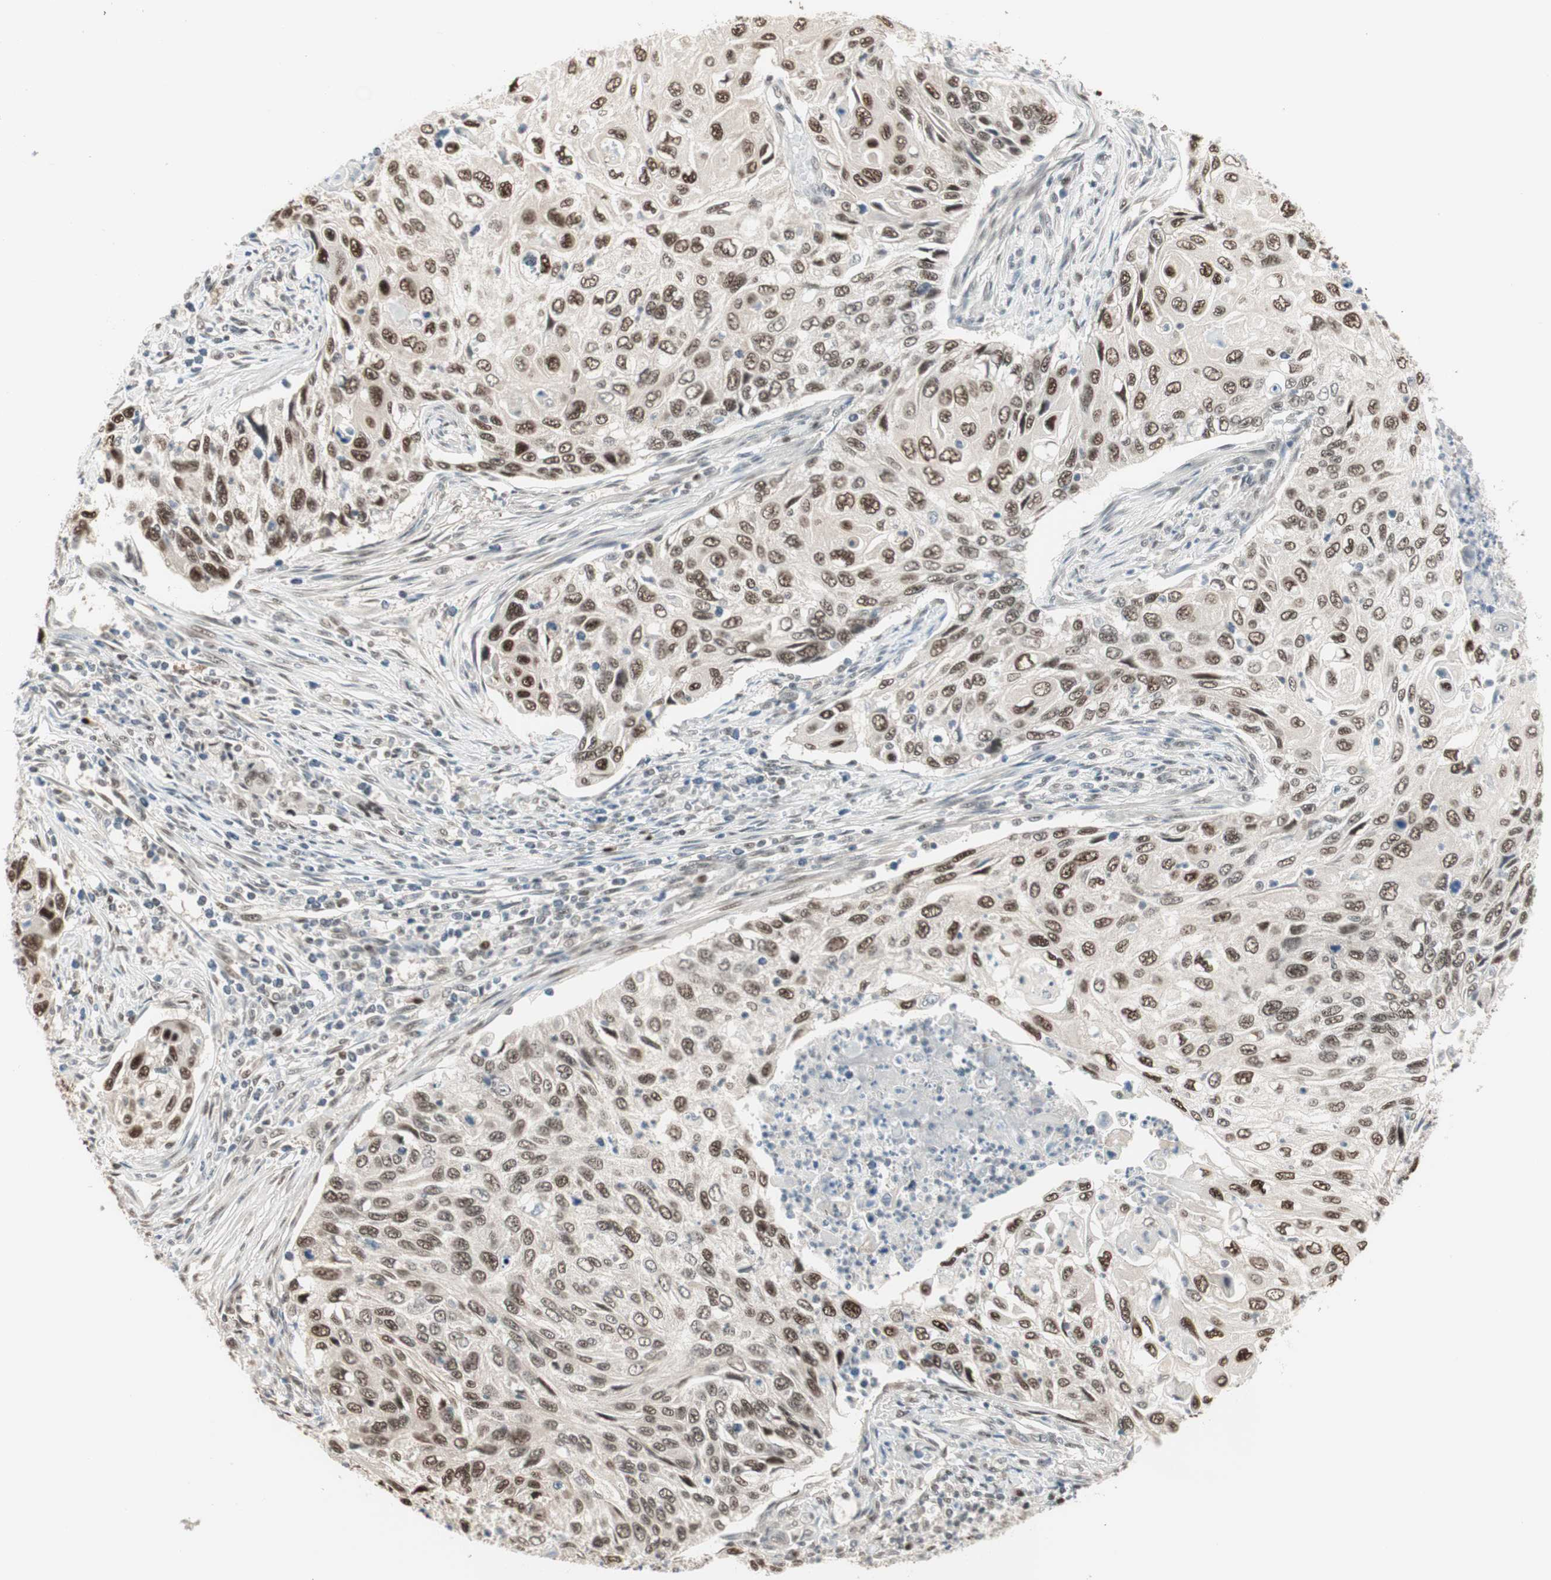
{"staining": {"intensity": "moderate", "quantity": ">75%", "location": "nuclear"}, "tissue": "cervical cancer", "cell_type": "Tumor cells", "image_type": "cancer", "snomed": [{"axis": "morphology", "description": "Squamous cell carcinoma, NOS"}, {"axis": "topography", "description": "Cervix"}], "caption": "Protein expression analysis of cervical squamous cell carcinoma displays moderate nuclear staining in about >75% of tumor cells.", "gene": "LONP2", "patient": {"sex": "female", "age": 70}}